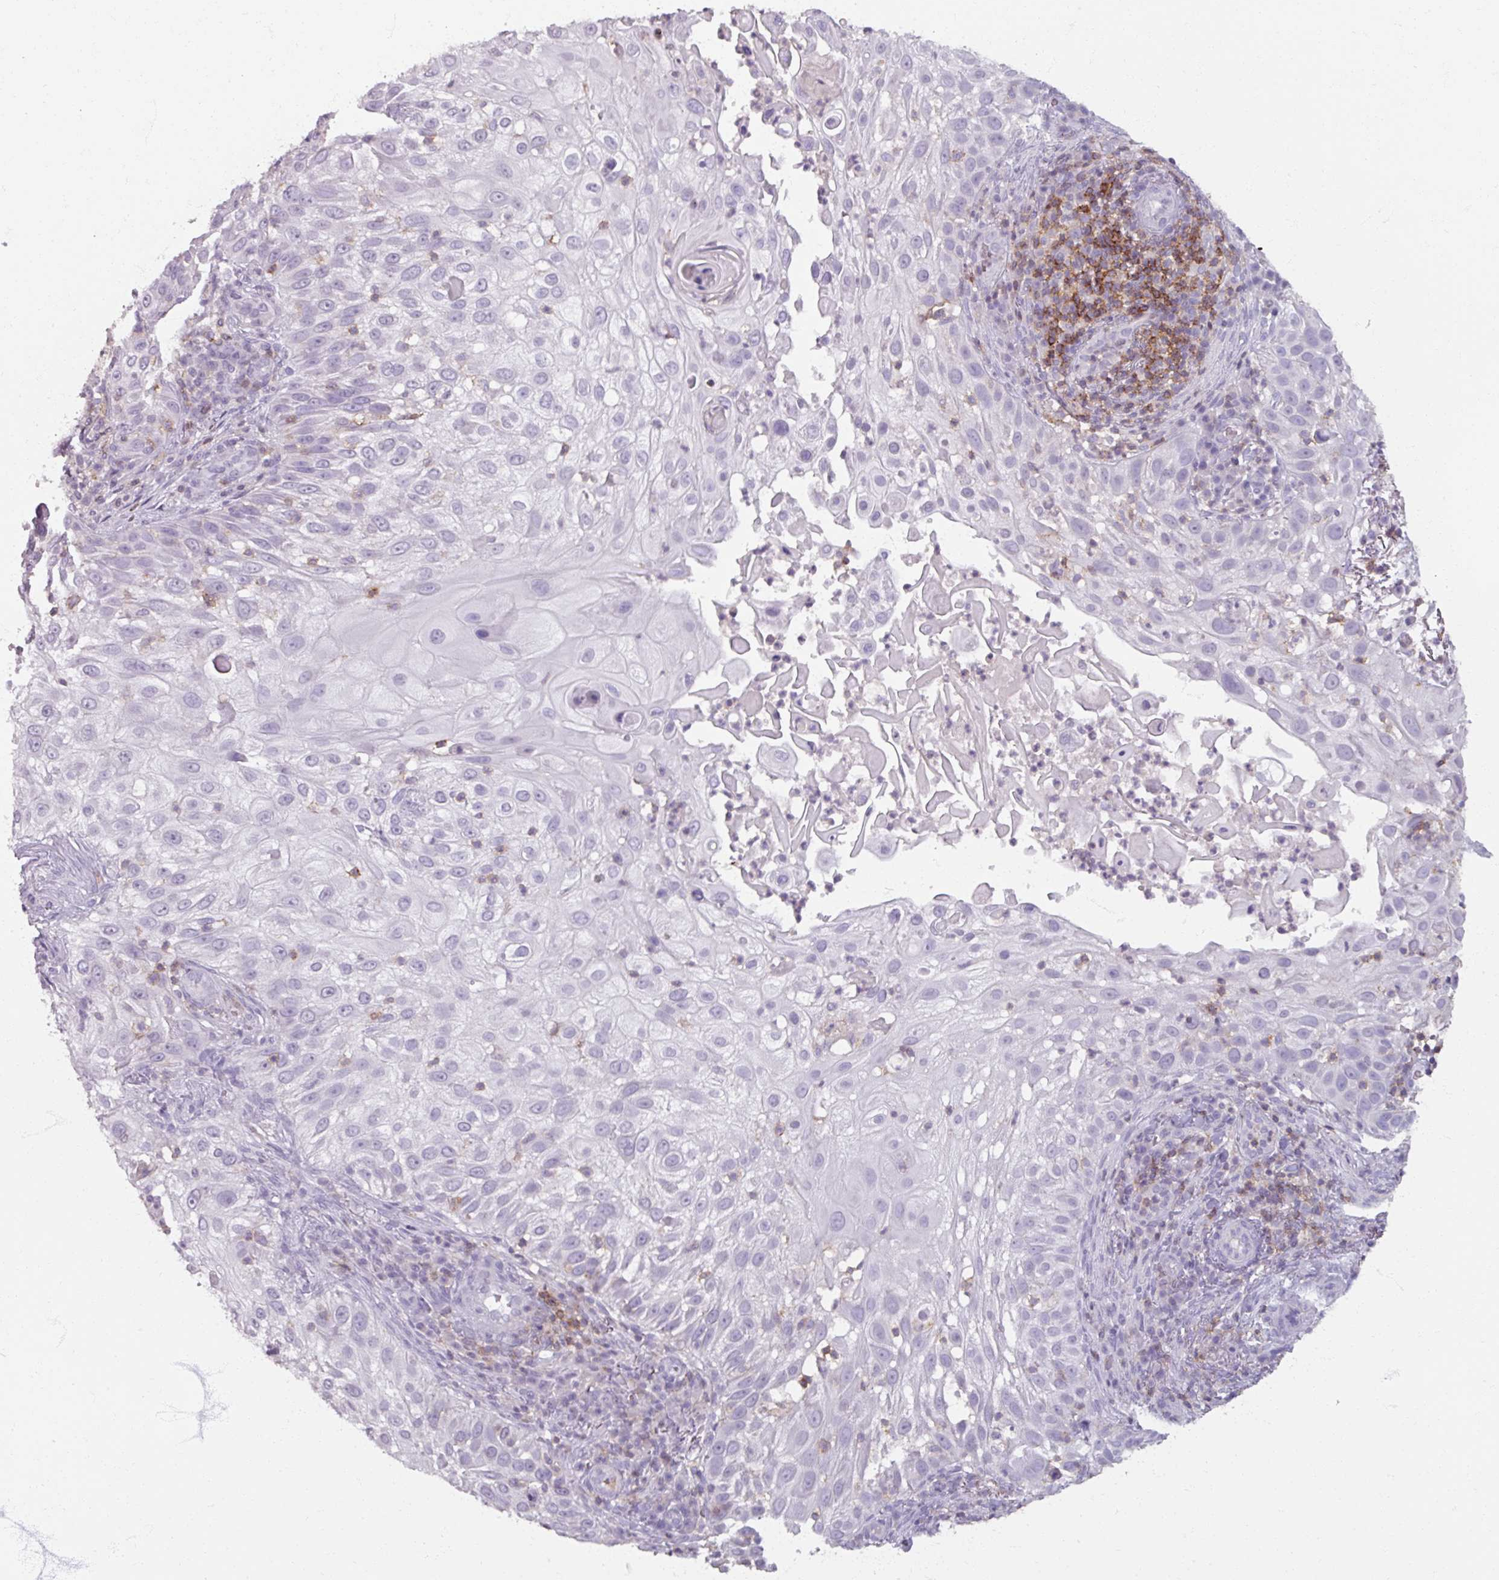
{"staining": {"intensity": "negative", "quantity": "none", "location": "none"}, "tissue": "skin cancer", "cell_type": "Tumor cells", "image_type": "cancer", "snomed": [{"axis": "morphology", "description": "Squamous cell carcinoma, NOS"}, {"axis": "topography", "description": "Skin"}], "caption": "Immunohistochemistry (IHC) micrograph of skin cancer (squamous cell carcinoma) stained for a protein (brown), which displays no staining in tumor cells. The staining is performed using DAB (3,3'-diaminobenzidine) brown chromogen with nuclei counter-stained in using hematoxylin.", "gene": "PTPRC", "patient": {"sex": "female", "age": 44}}